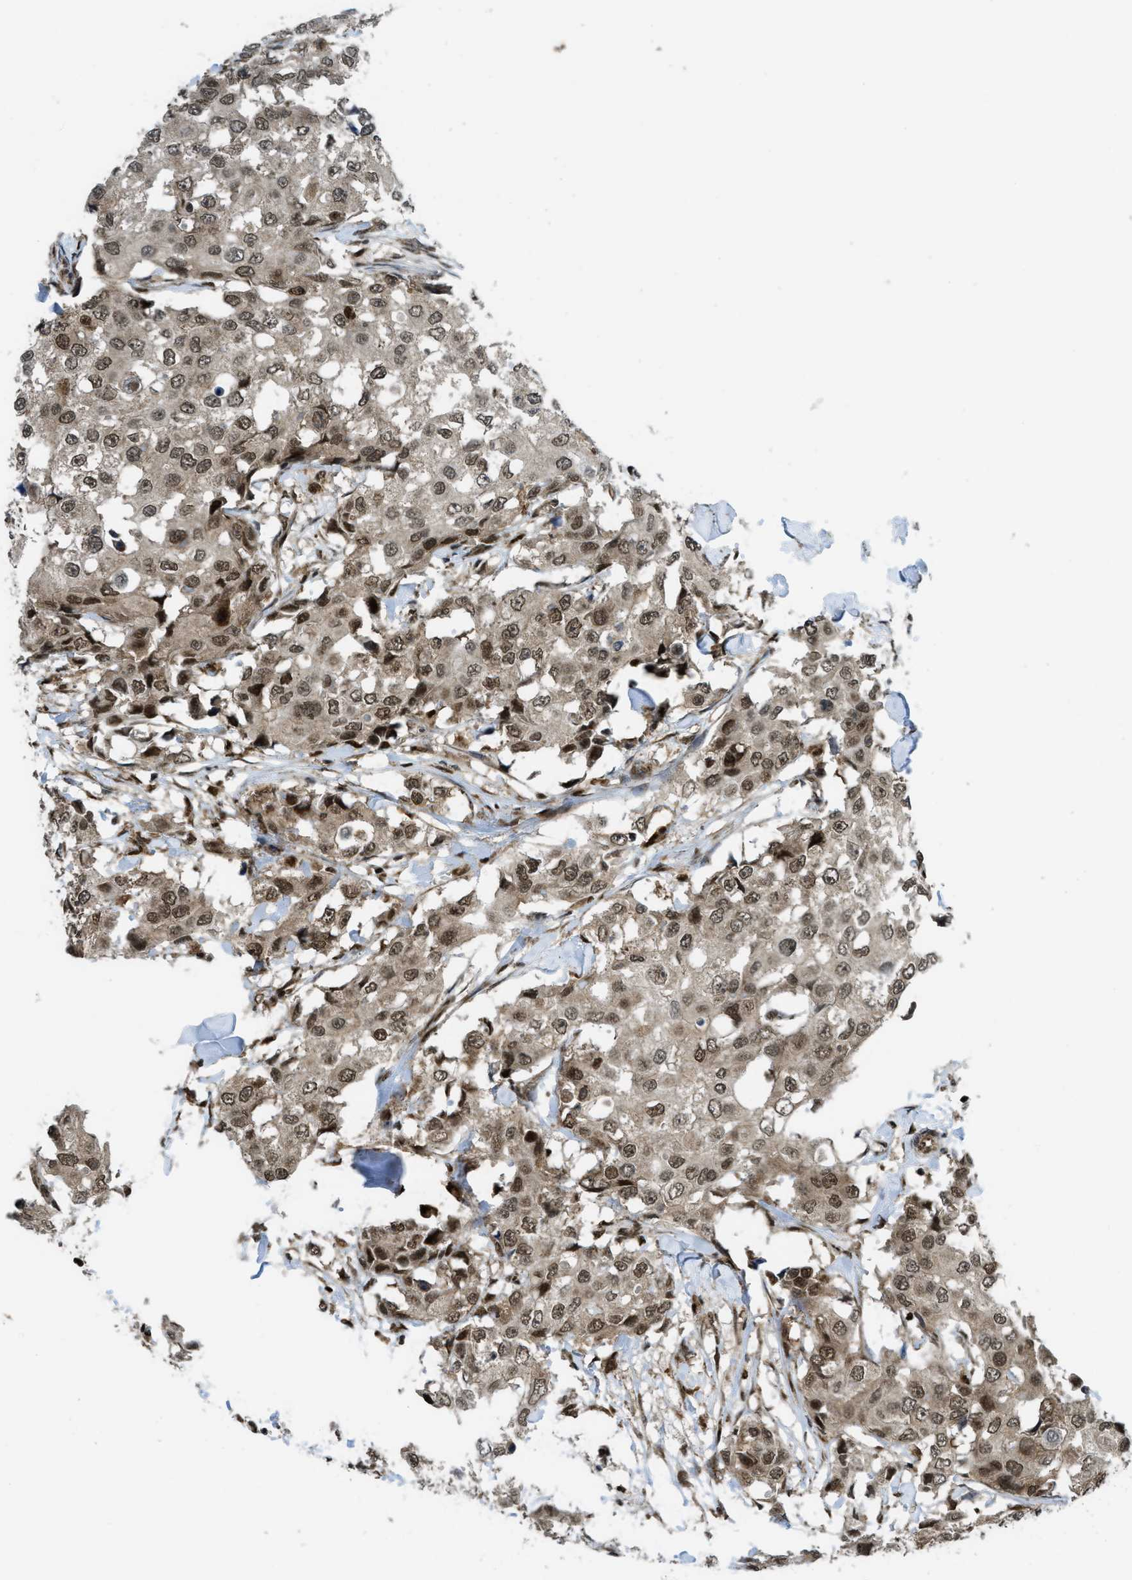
{"staining": {"intensity": "moderate", "quantity": ">75%", "location": "nuclear"}, "tissue": "breast cancer", "cell_type": "Tumor cells", "image_type": "cancer", "snomed": [{"axis": "morphology", "description": "Duct carcinoma"}, {"axis": "topography", "description": "Breast"}], "caption": "This is an image of immunohistochemistry (IHC) staining of breast invasive ductal carcinoma, which shows moderate staining in the nuclear of tumor cells.", "gene": "TNPO1", "patient": {"sex": "female", "age": 27}}